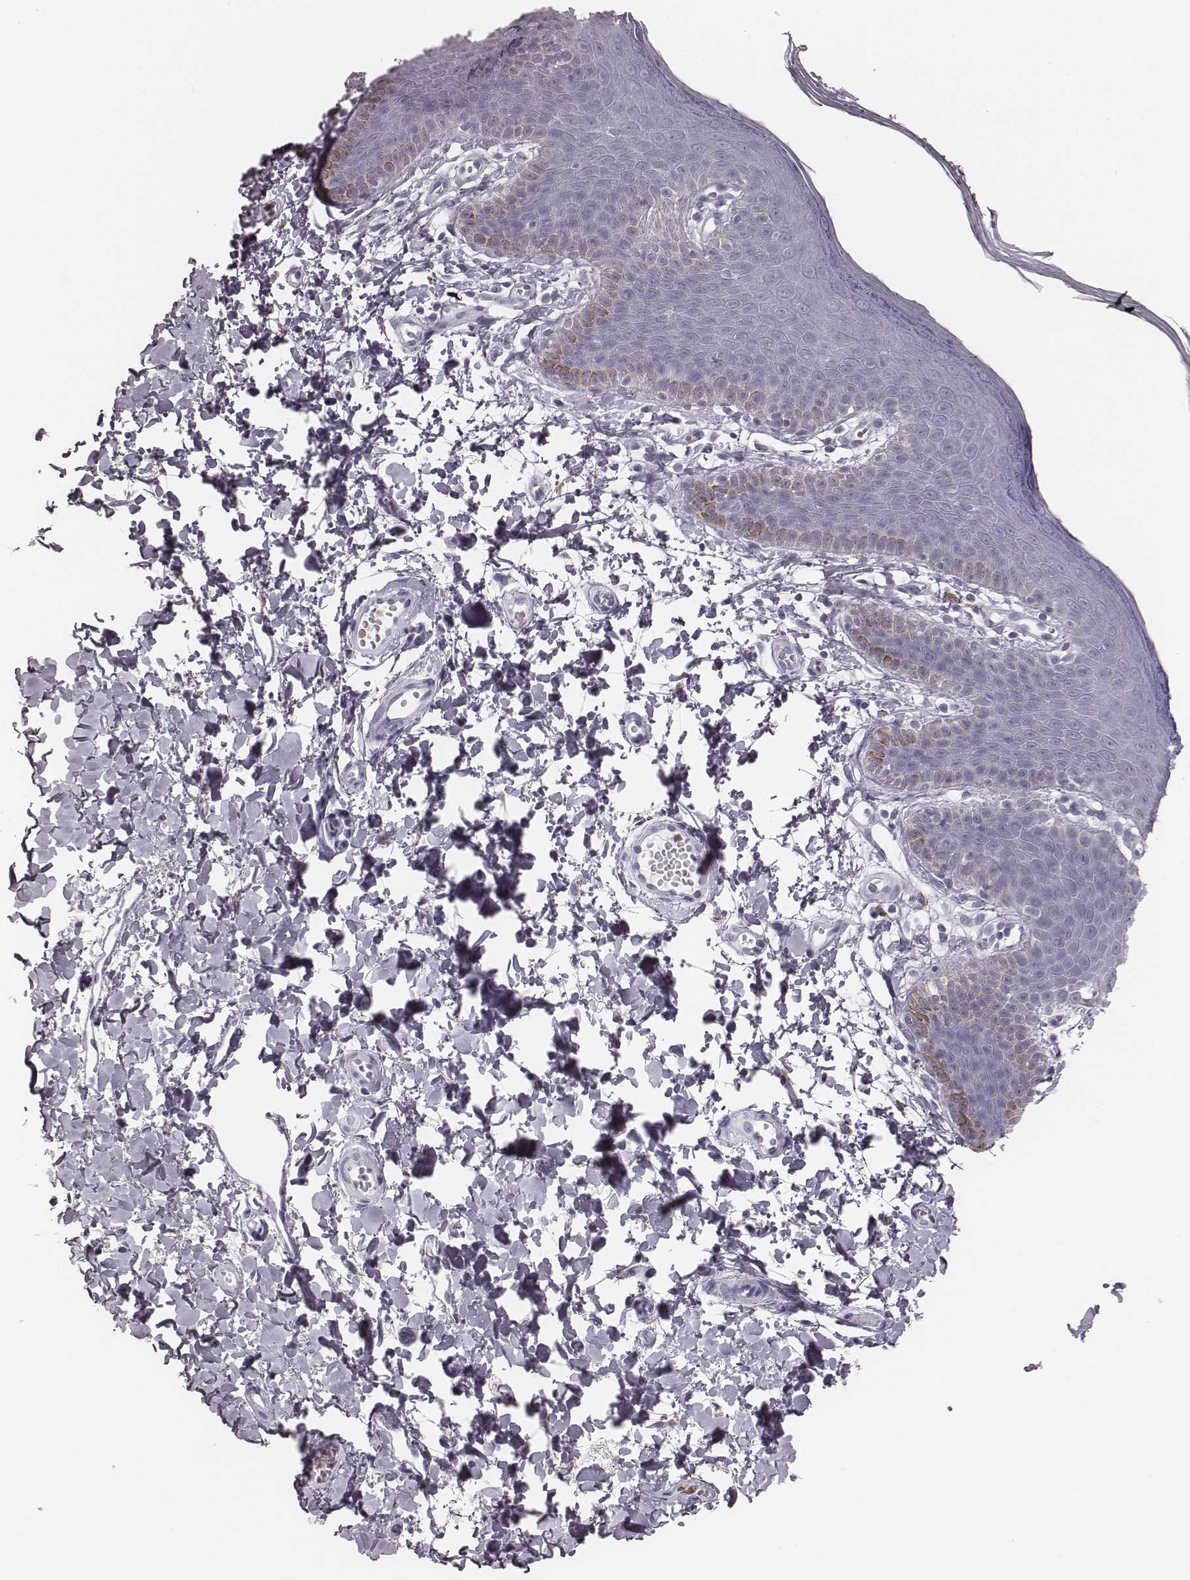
{"staining": {"intensity": "negative", "quantity": "none", "location": "none"}, "tissue": "skin", "cell_type": "Epidermal cells", "image_type": "normal", "snomed": [{"axis": "morphology", "description": "Normal tissue, NOS"}, {"axis": "topography", "description": "Anal"}], "caption": "This histopathology image is of normal skin stained with IHC to label a protein in brown with the nuclei are counter-stained blue. There is no positivity in epidermal cells. The staining is performed using DAB brown chromogen with nuclei counter-stained in using hematoxylin.", "gene": "ELANE", "patient": {"sex": "male", "age": 53}}